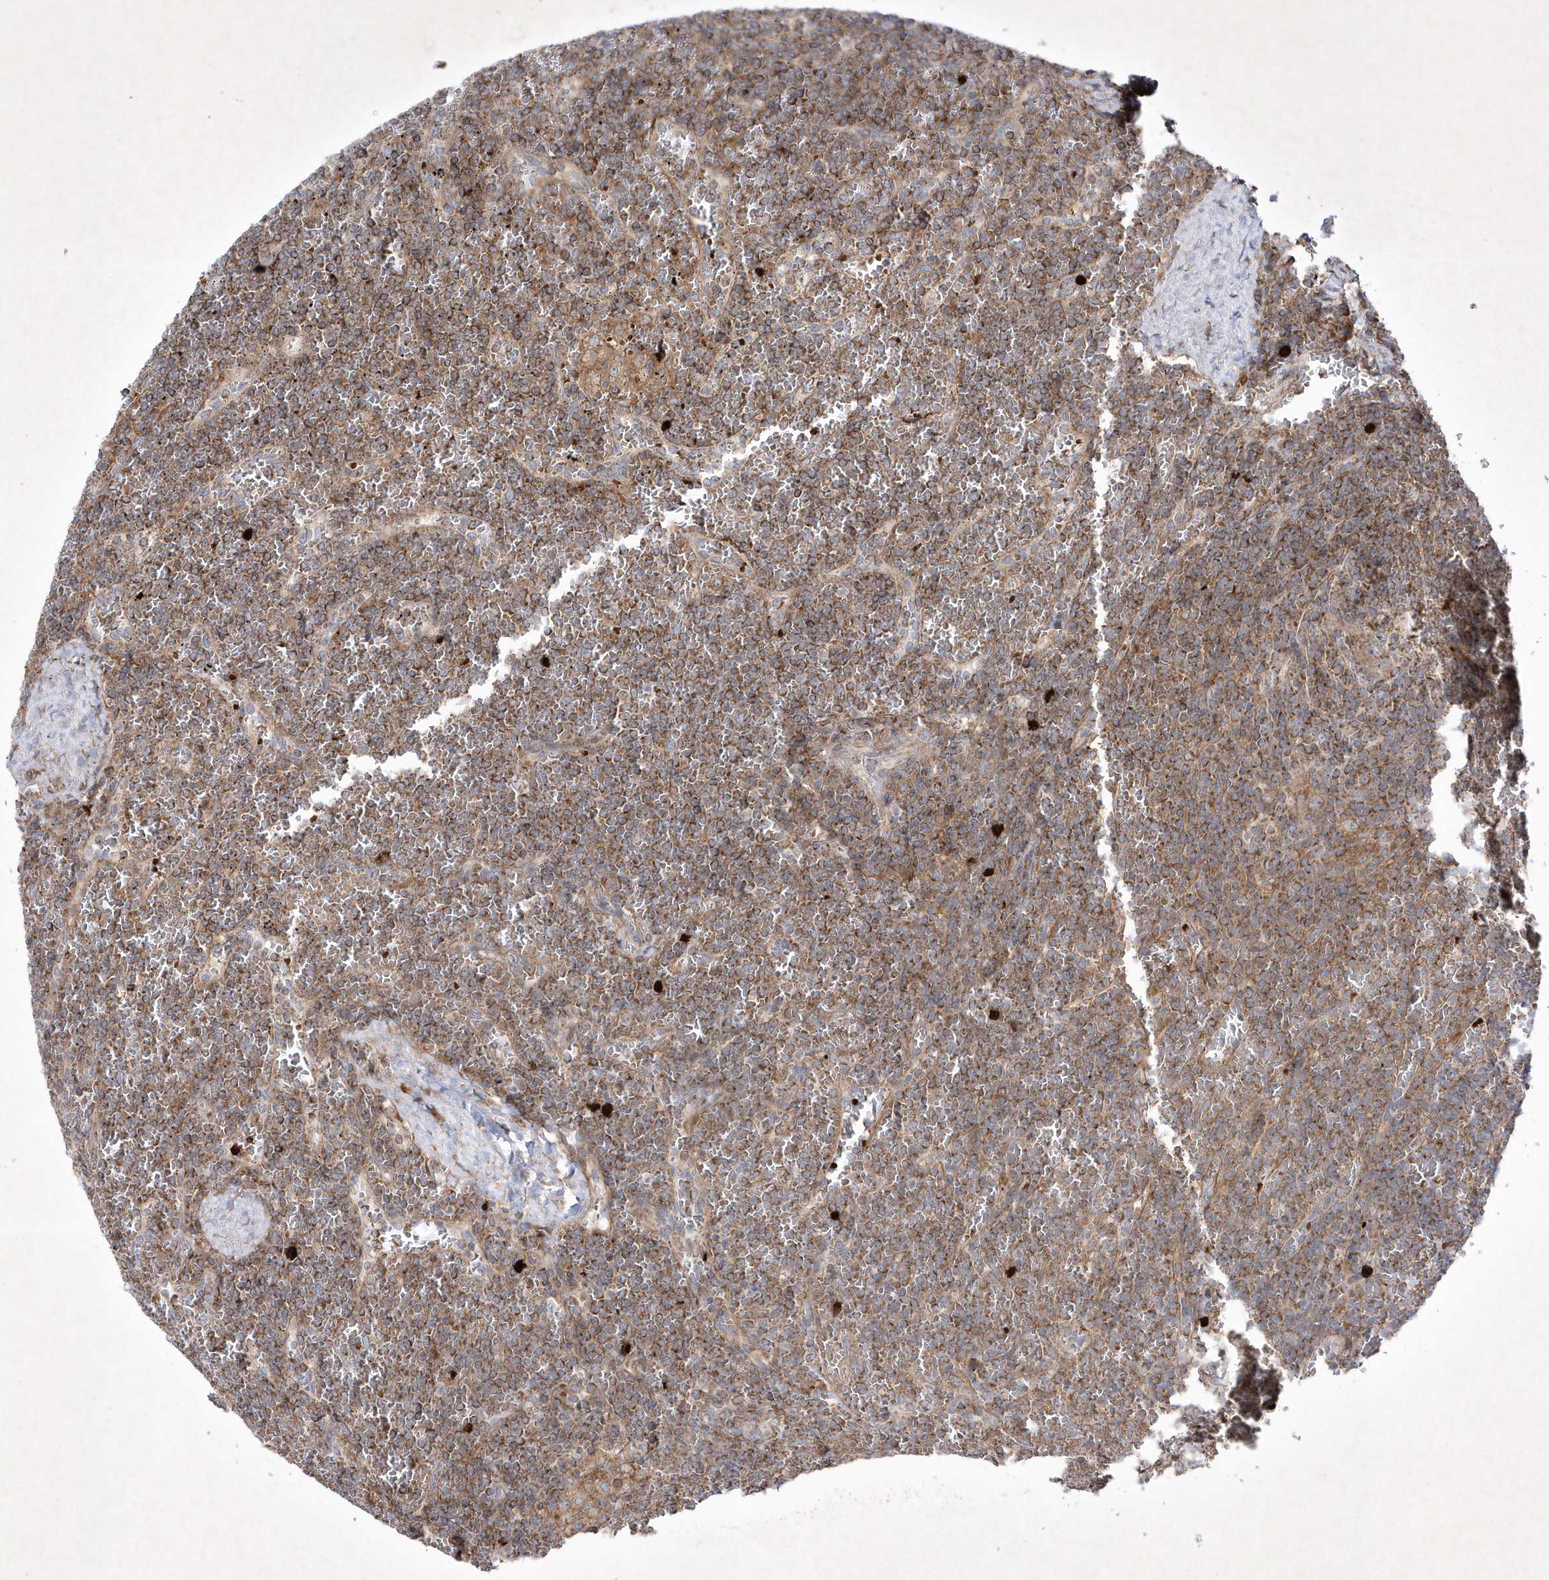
{"staining": {"intensity": "moderate", "quantity": ">75%", "location": "cytoplasmic/membranous"}, "tissue": "lymphoma", "cell_type": "Tumor cells", "image_type": "cancer", "snomed": [{"axis": "morphology", "description": "Malignant lymphoma, non-Hodgkin's type, Low grade"}, {"axis": "topography", "description": "Spleen"}], "caption": "Immunohistochemistry (IHC) staining of lymphoma, which displays medium levels of moderate cytoplasmic/membranous positivity in about >75% of tumor cells indicating moderate cytoplasmic/membranous protein positivity. The staining was performed using DAB (brown) for protein detection and nuclei were counterstained in hematoxylin (blue).", "gene": "OPA1", "patient": {"sex": "female", "age": 19}}